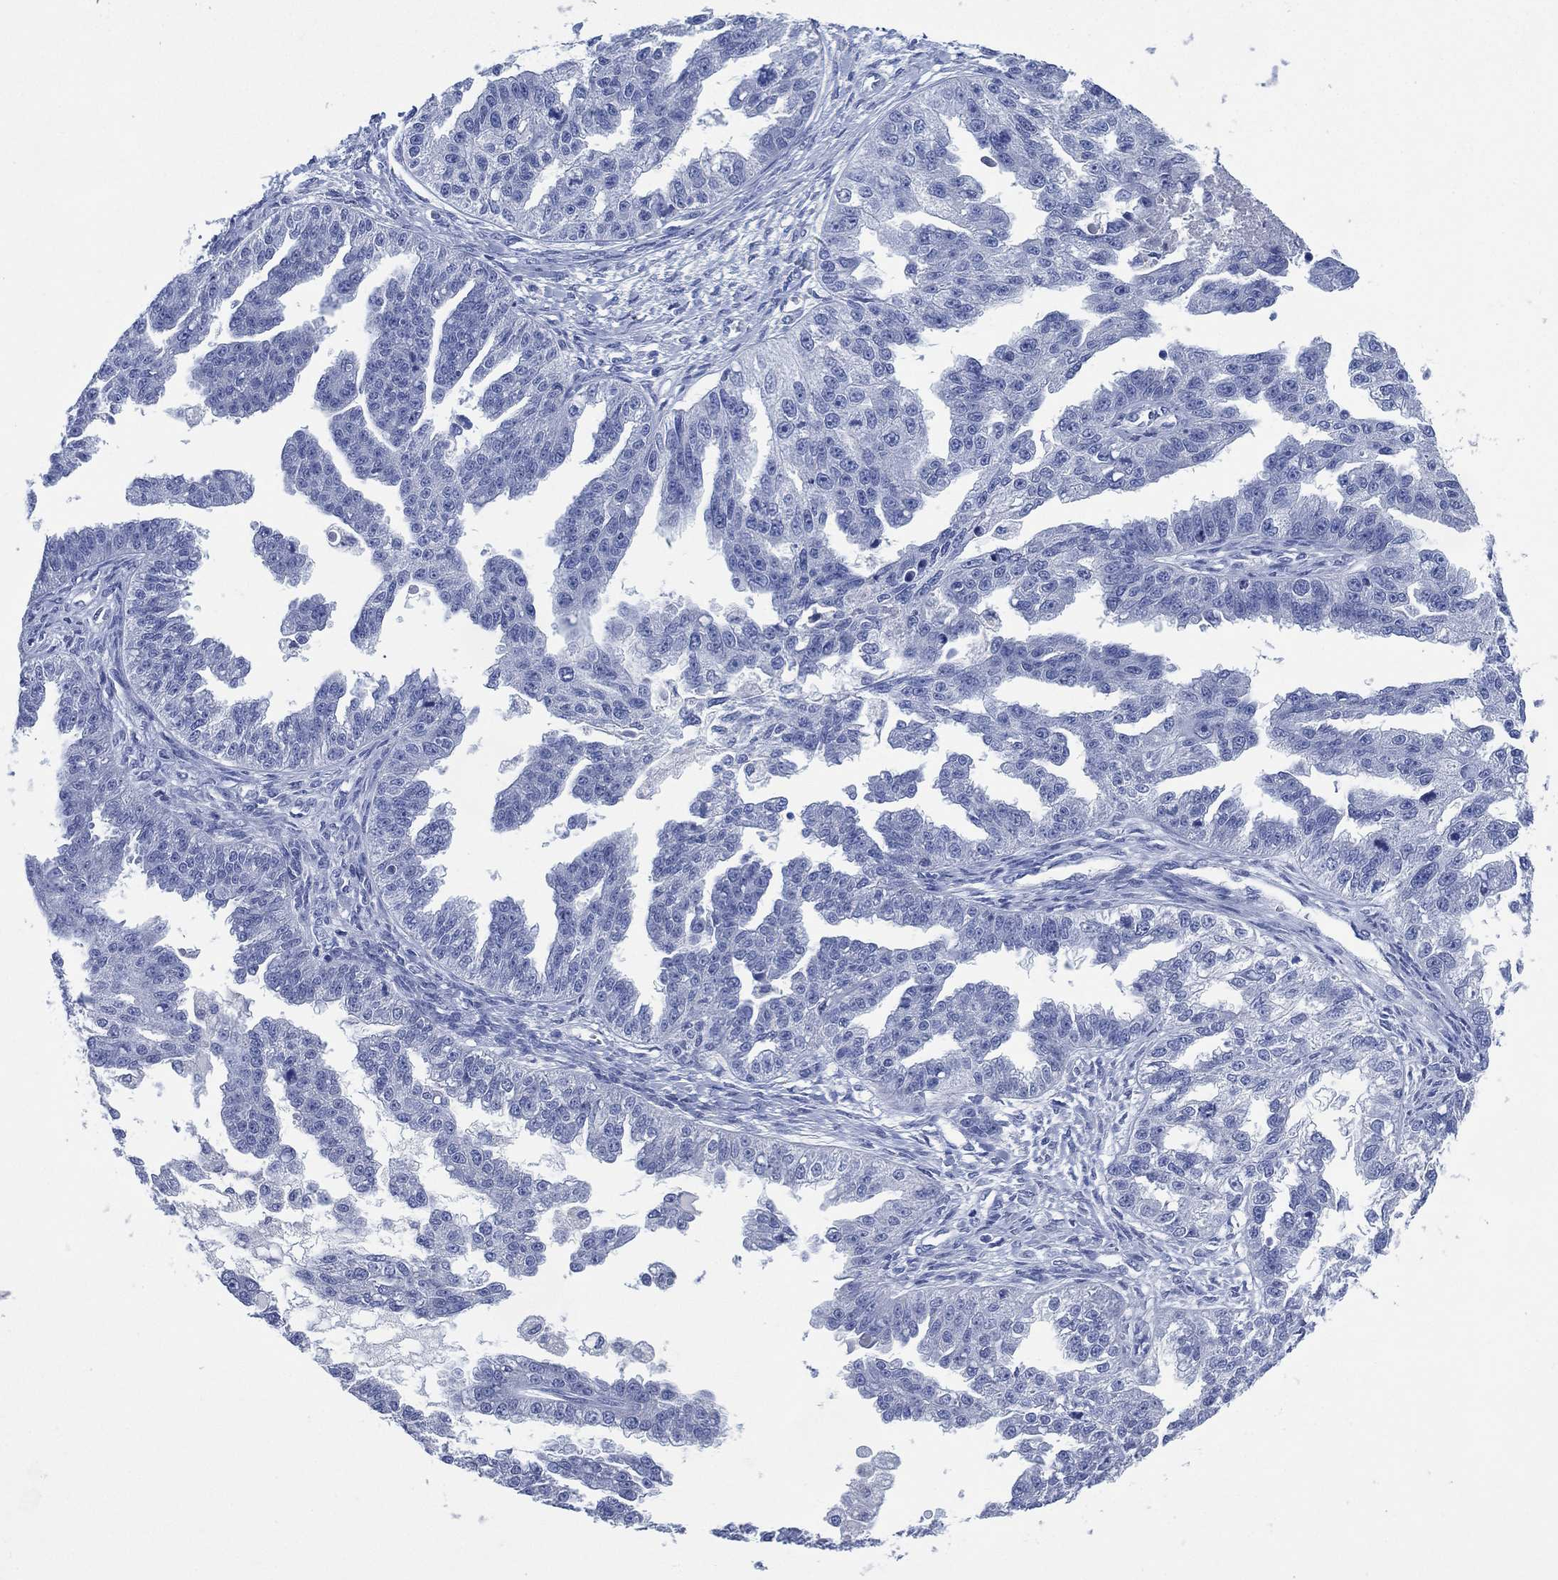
{"staining": {"intensity": "negative", "quantity": "none", "location": "none"}, "tissue": "ovarian cancer", "cell_type": "Tumor cells", "image_type": "cancer", "snomed": [{"axis": "morphology", "description": "Cystadenocarcinoma, serous, NOS"}, {"axis": "topography", "description": "Ovary"}], "caption": "This histopathology image is of ovarian cancer stained with IHC to label a protein in brown with the nuclei are counter-stained blue. There is no expression in tumor cells. (Brightfield microscopy of DAB IHC at high magnification).", "gene": "SIGLECL1", "patient": {"sex": "female", "age": 58}}